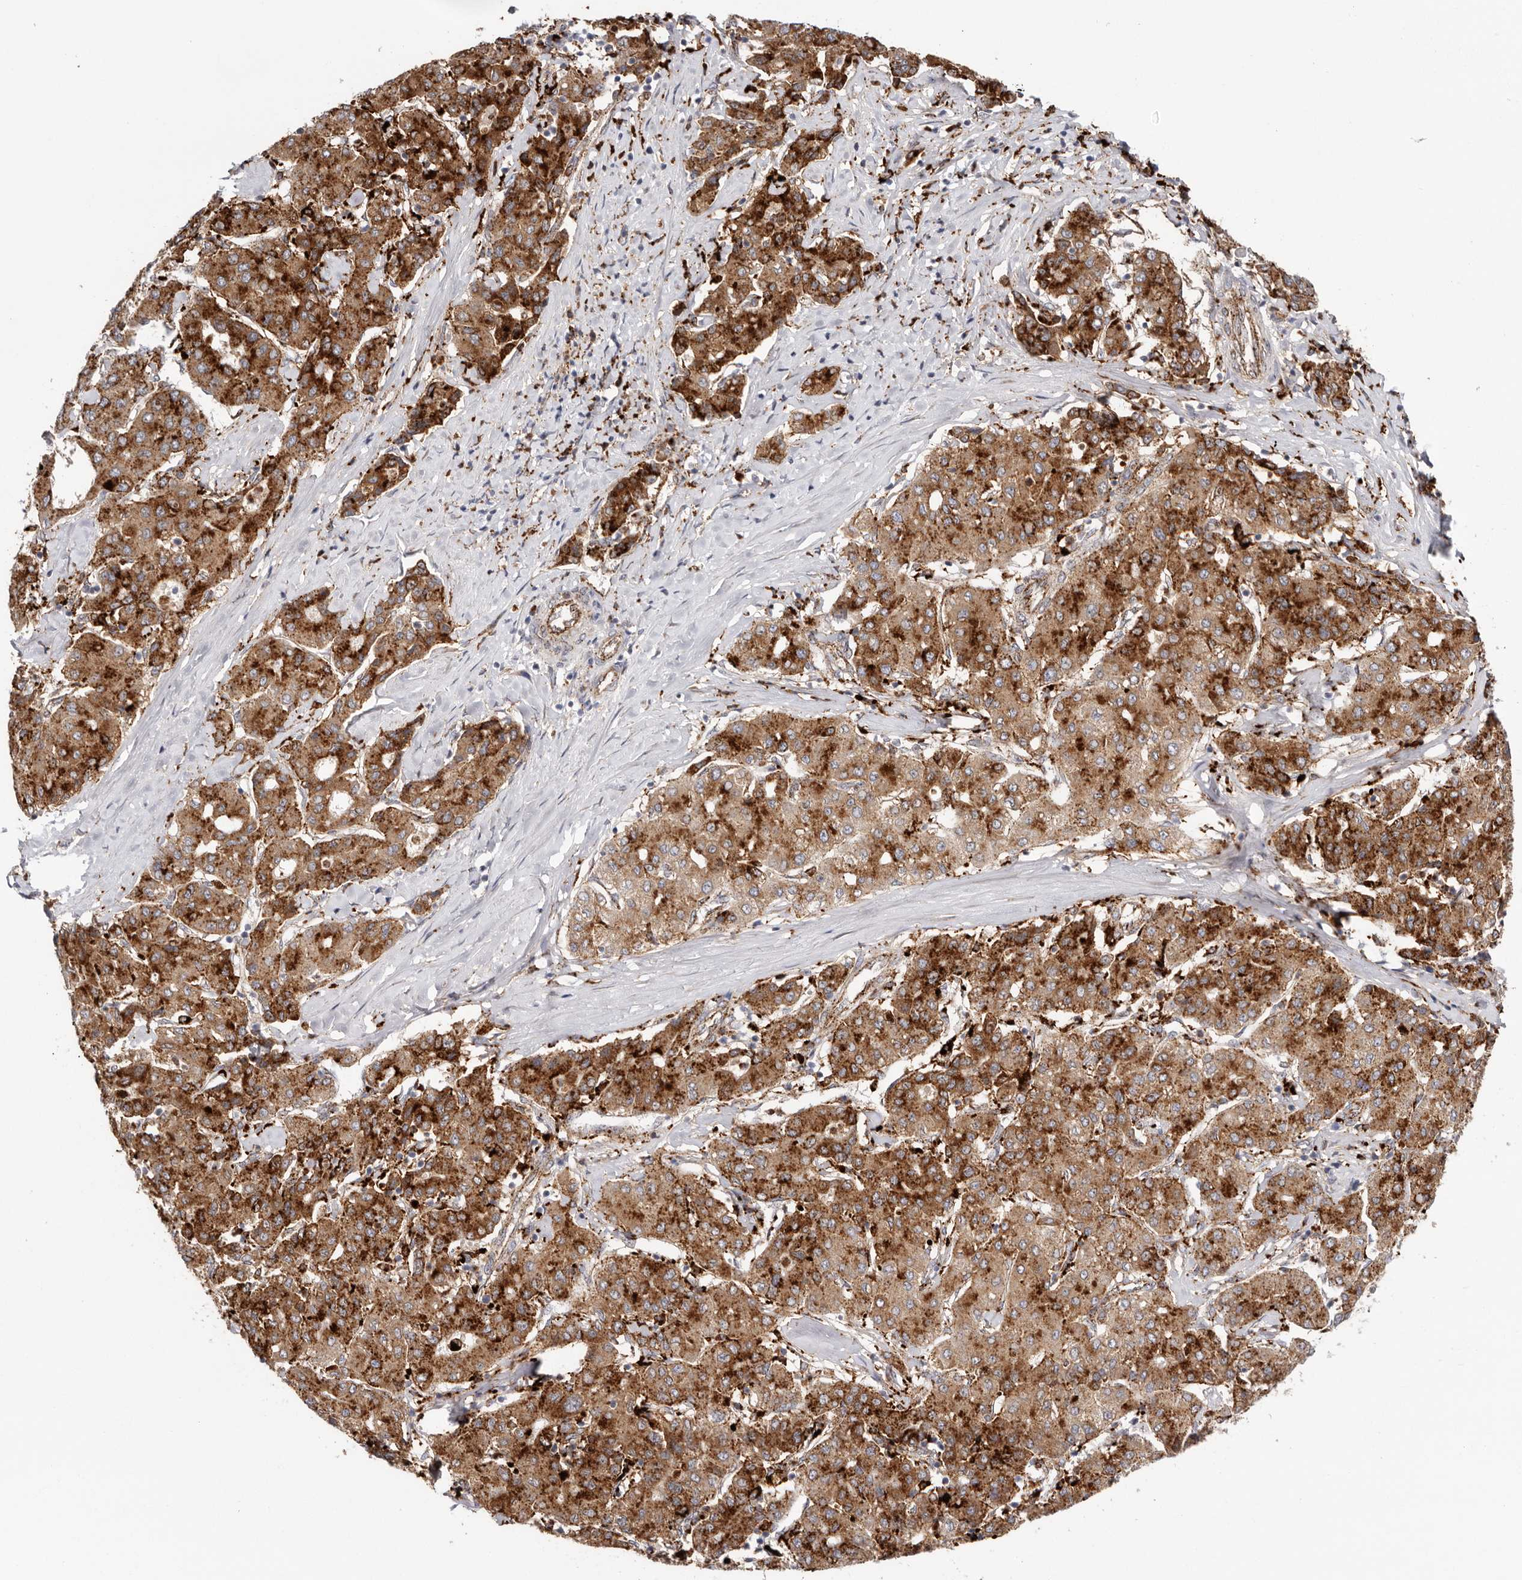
{"staining": {"intensity": "strong", "quantity": ">75%", "location": "cytoplasmic/membranous"}, "tissue": "liver cancer", "cell_type": "Tumor cells", "image_type": "cancer", "snomed": [{"axis": "morphology", "description": "Carcinoma, Hepatocellular, NOS"}, {"axis": "topography", "description": "Liver"}], "caption": "Human liver cancer stained for a protein (brown) displays strong cytoplasmic/membranous positive expression in approximately >75% of tumor cells.", "gene": "GRN", "patient": {"sex": "male", "age": 65}}